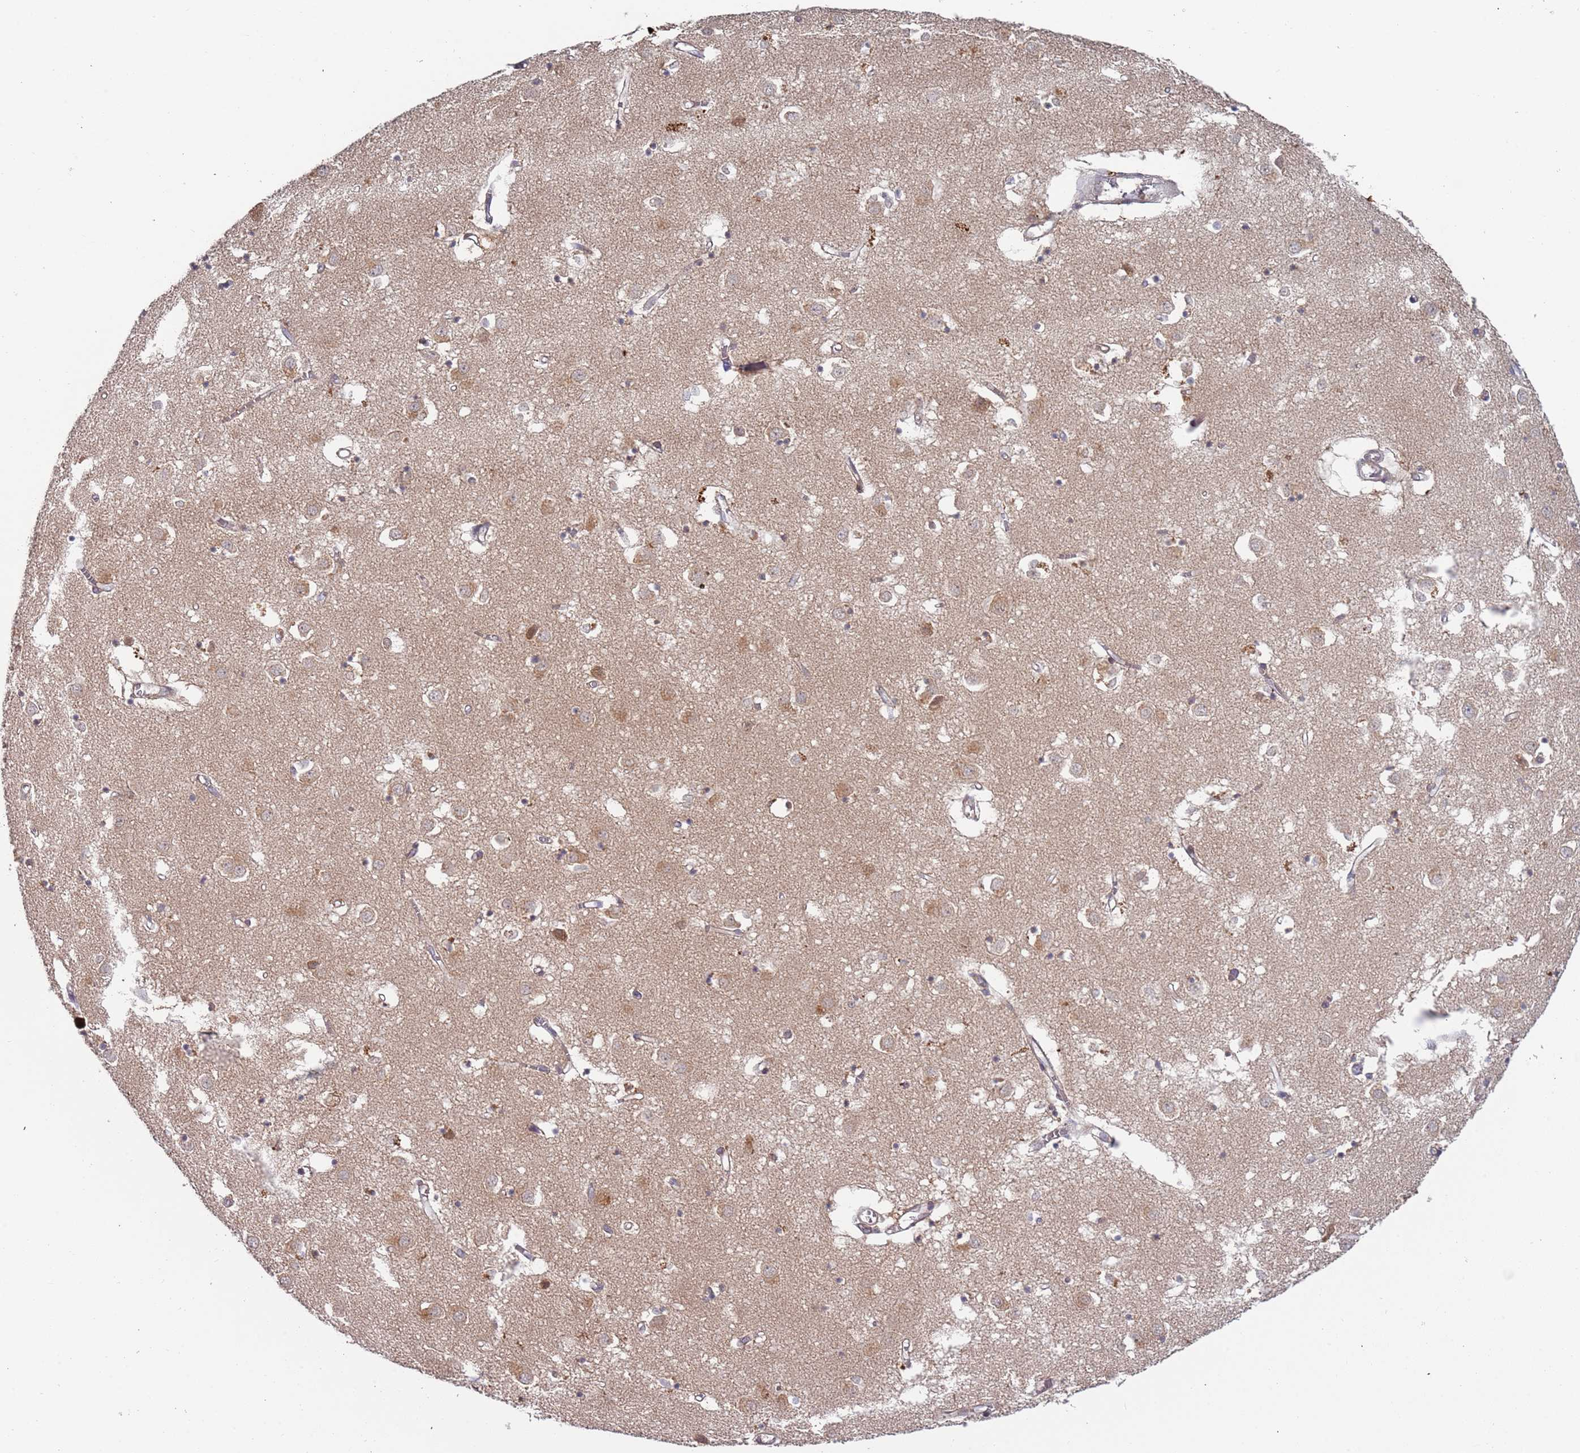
{"staining": {"intensity": "moderate", "quantity": "<25%", "location": "cytoplasmic/membranous"}, "tissue": "caudate", "cell_type": "Glial cells", "image_type": "normal", "snomed": [{"axis": "morphology", "description": "Normal tissue, NOS"}, {"axis": "topography", "description": "Lateral ventricle wall"}], "caption": "Protein staining of benign caudate reveals moderate cytoplasmic/membranous expression in about <25% of glial cells.", "gene": "OR5A2", "patient": {"sex": "male", "age": 70}}